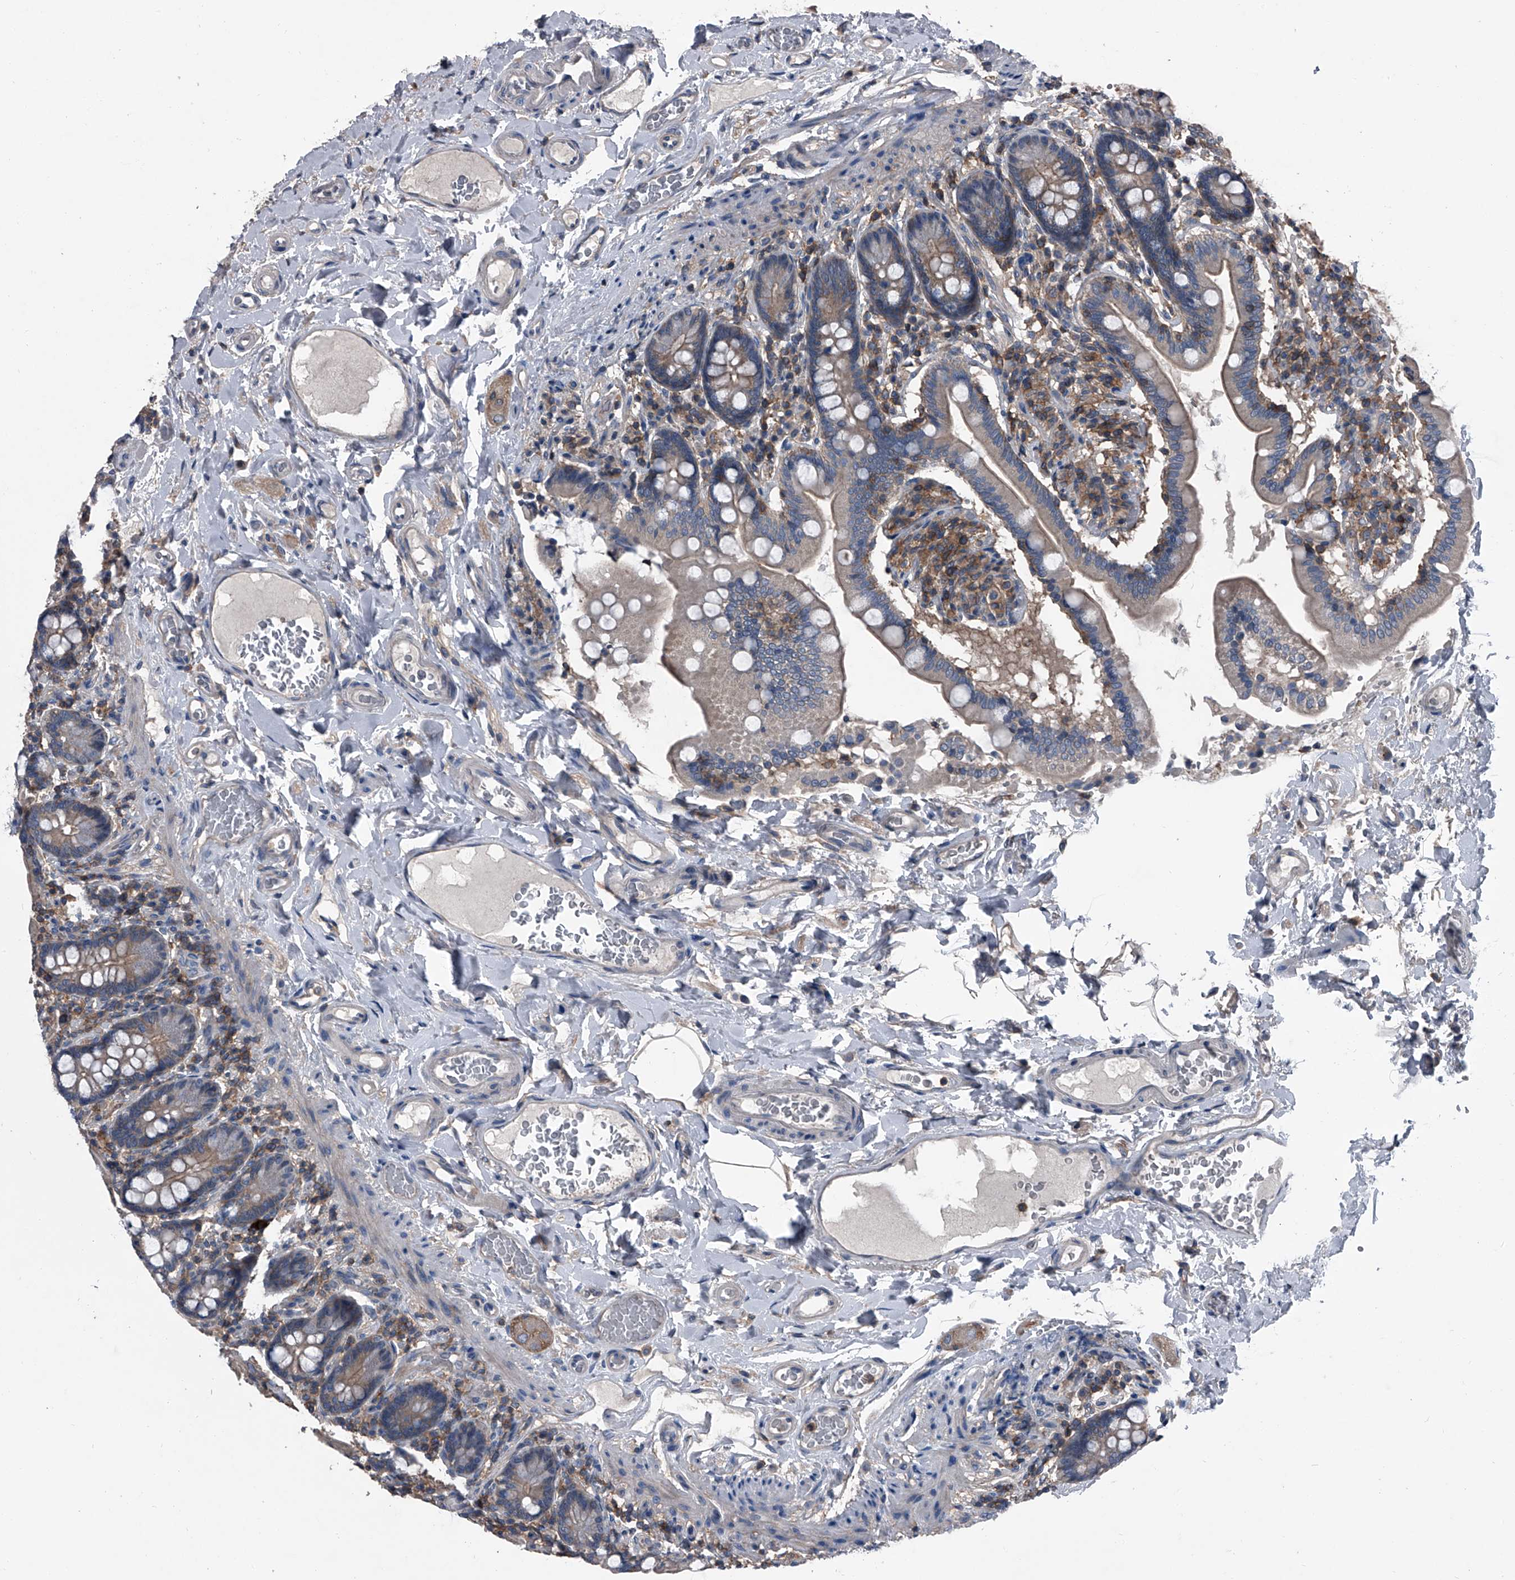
{"staining": {"intensity": "weak", "quantity": "<25%", "location": "cytoplasmic/membranous"}, "tissue": "small intestine", "cell_type": "Glandular cells", "image_type": "normal", "snomed": [{"axis": "morphology", "description": "Normal tissue, NOS"}, {"axis": "topography", "description": "Small intestine"}], "caption": "A high-resolution histopathology image shows IHC staining of normal small intestine, which displays no significant expression in glandular cells.", "gene": "PIP5K1A", "patient": {"sex": "female", "age": 64}}